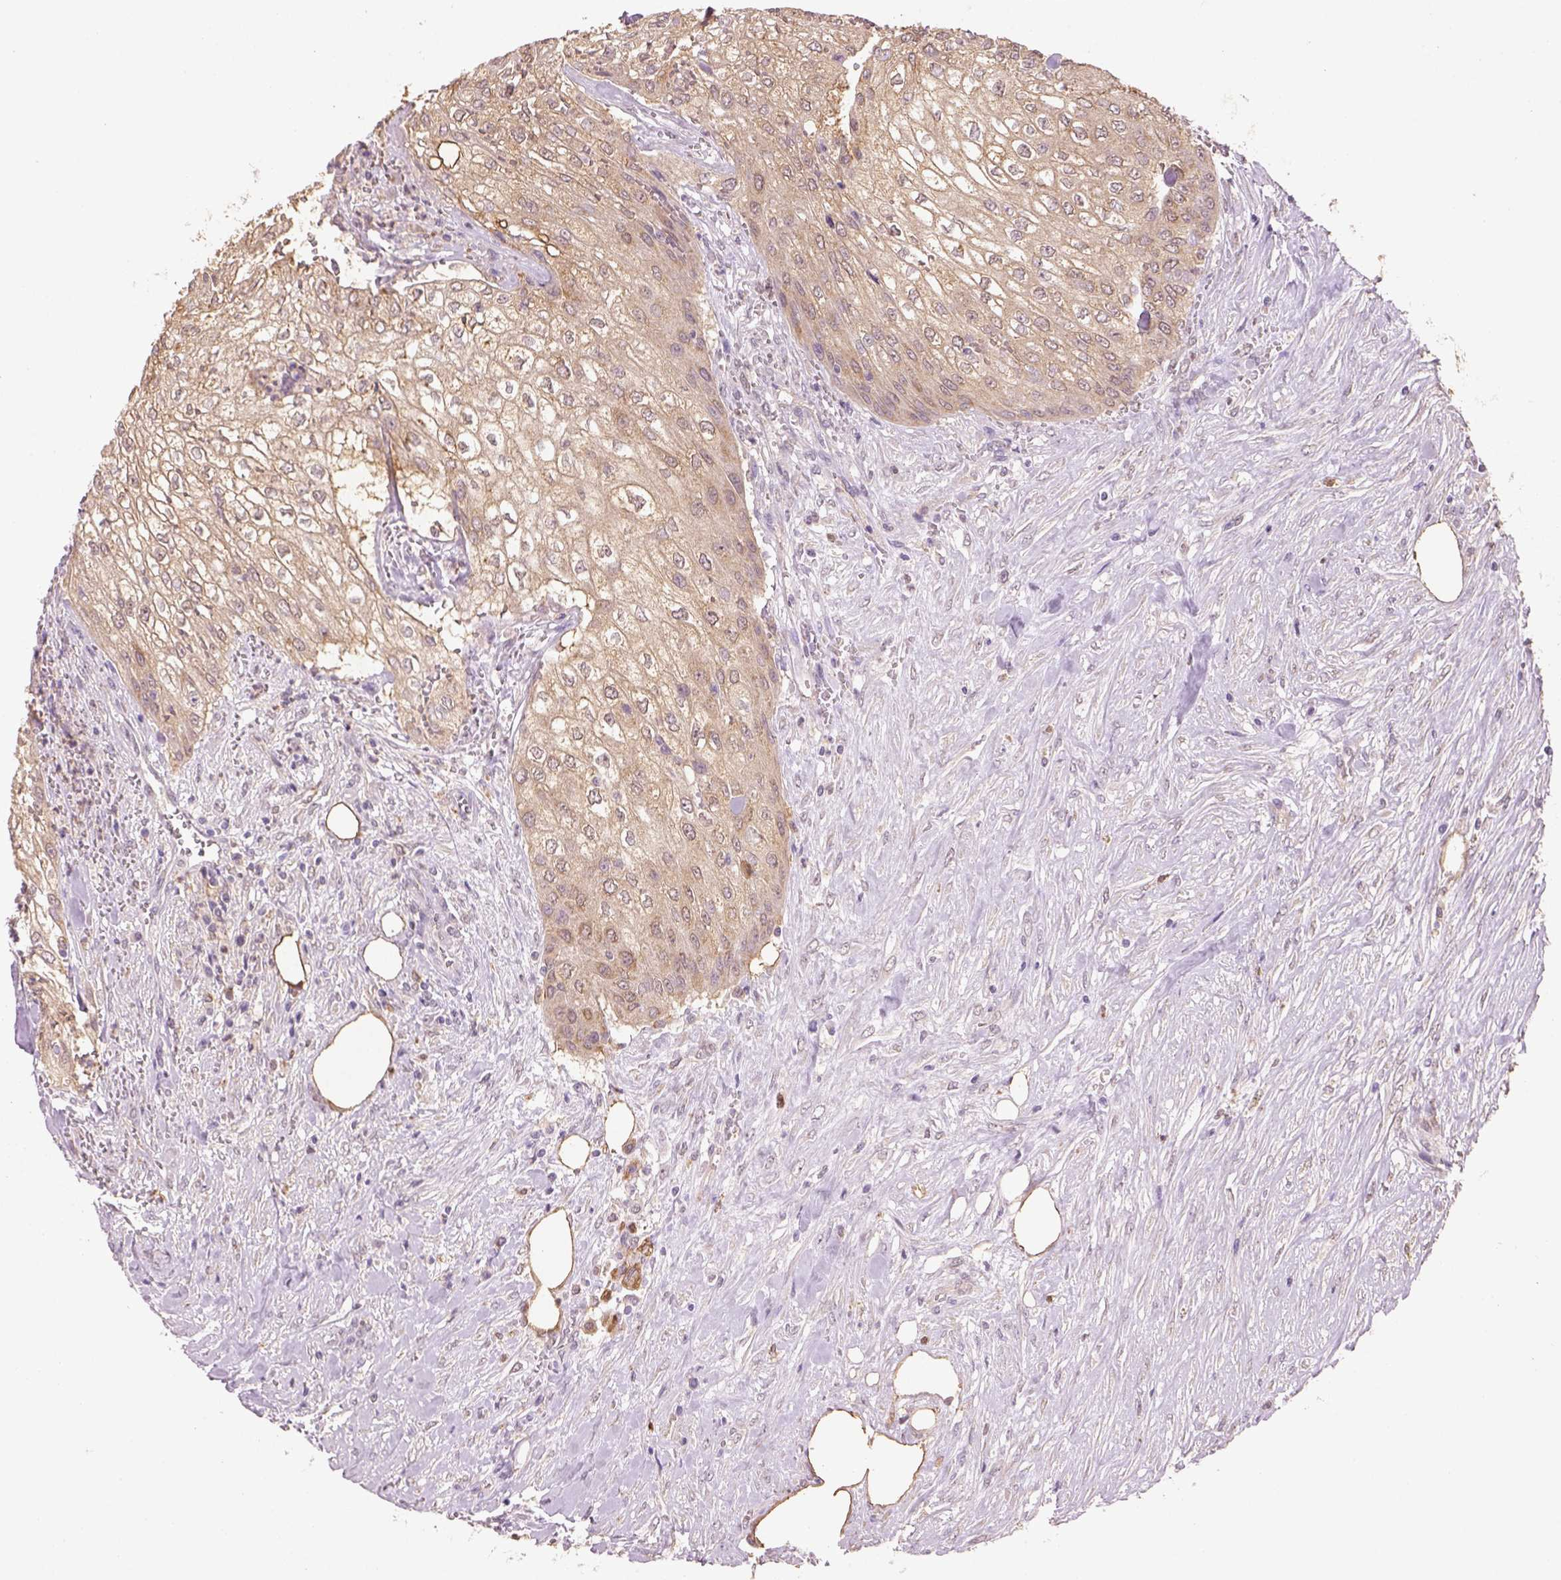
{"staining": {"intensity": "weak", "quantity": ">75%", "location": "cytoplasmic/membranous"}, "tissue": "urothelial cancer", "cell_type": "Tumor cells", "image_type": "cancer", "snomed": [{"axis": "morphology", "description": "Urothelial carcinoma, High grade"}, {"axis": "topography", "description": "Urinary bladder"}], "caption": "Immunohistochemical staining of human urothelial carcinoma (high-grade) exhibits low levels of weak cytoplasmic/membranous expression in approximately >75% of tumor cells.", "gene": "AP2B1", "patient": {"sex": "male", "age": 62}}